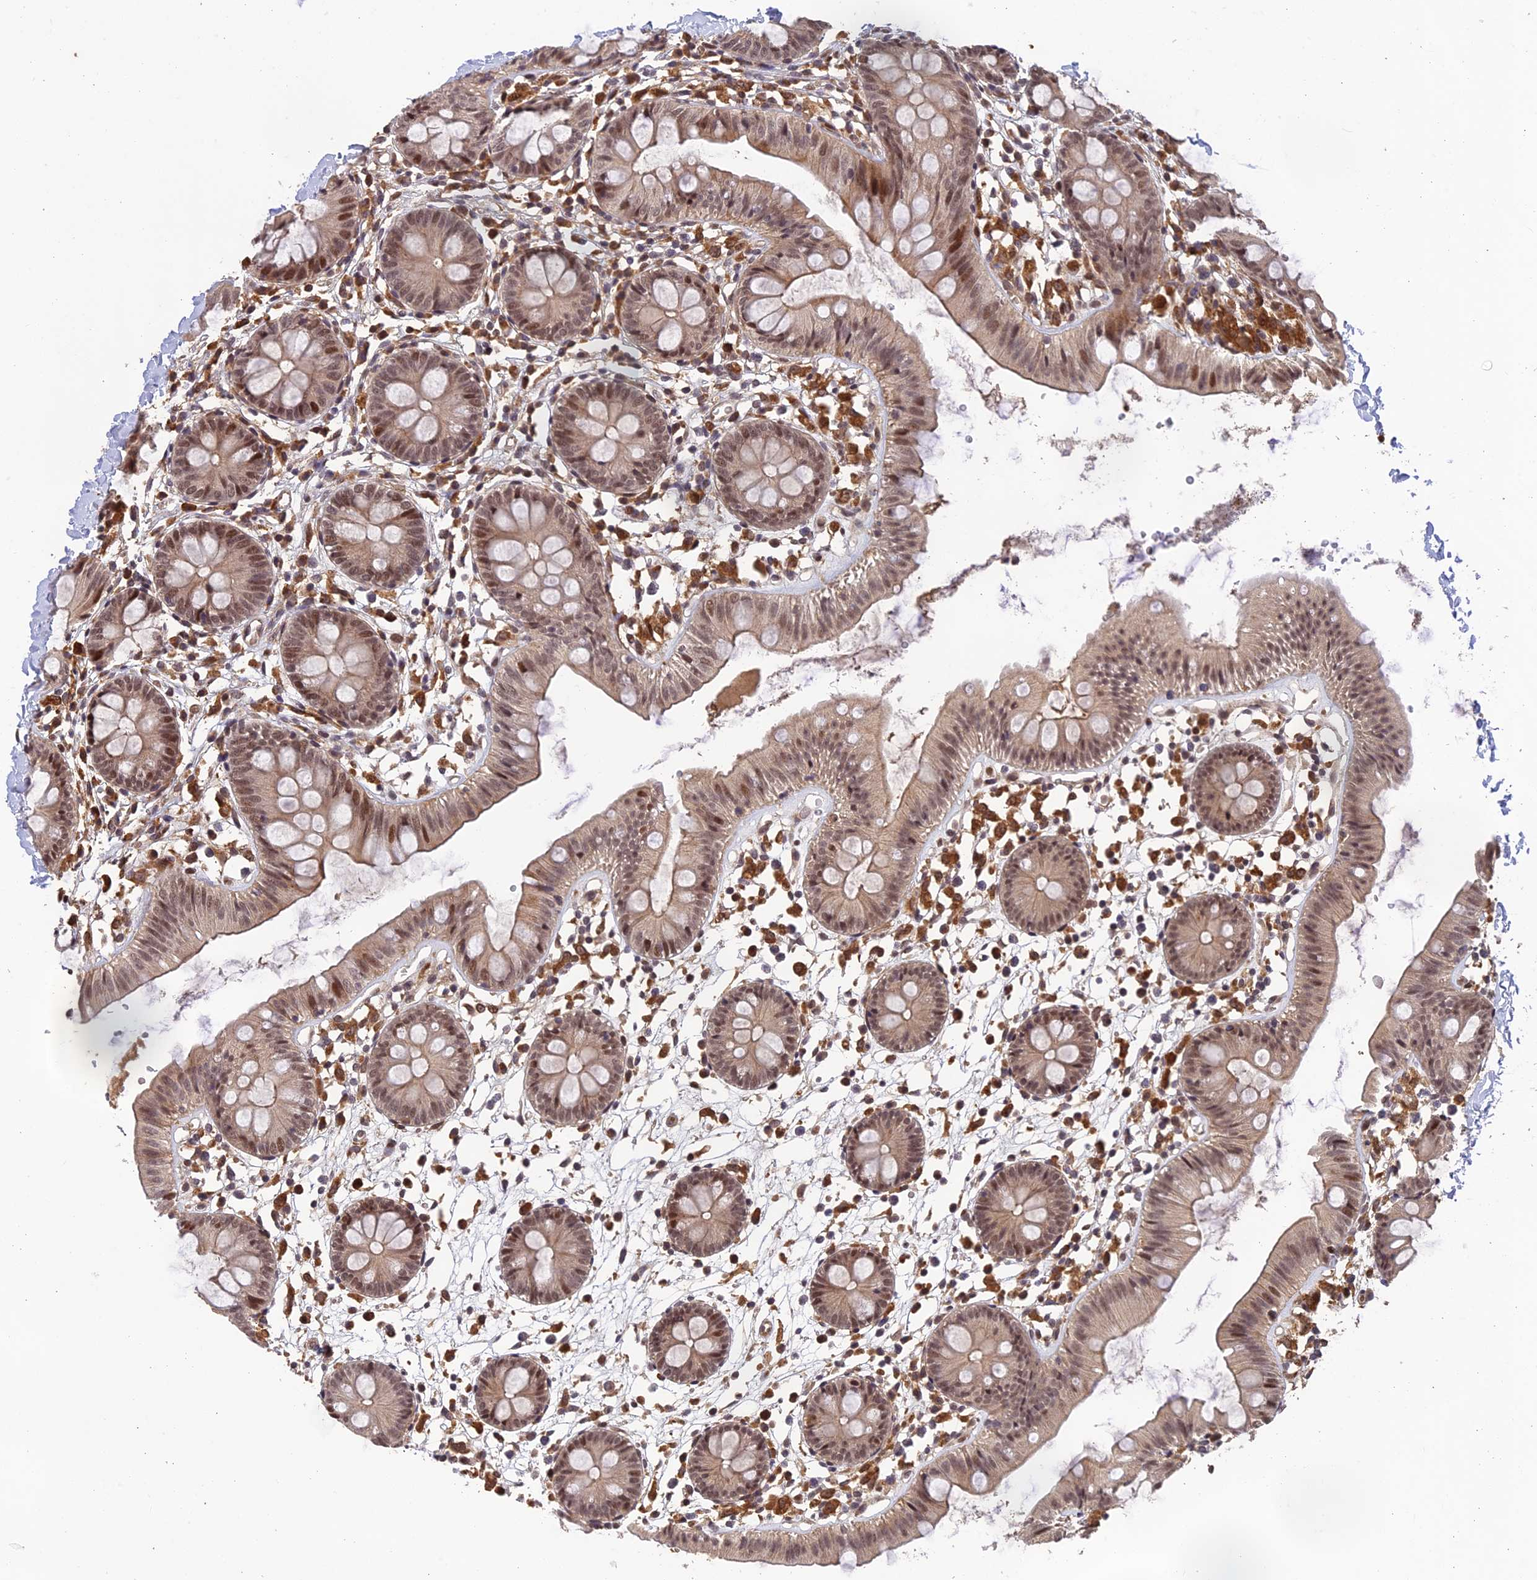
{"staining": {"intensity": "moderate", "quantity": ">75%", "location": "cytoplasmic/membranous"}, "tissue": "colon", "cell_type": "Endothelial cells", "image_type": "normal", "snomed": [{"axis": "morphology", "description": "Normal tissue, NOS"}, {"axis": "topography", "description": "Colon"}], "caption": "The micrograph exhibits immunohistochemical staining of normal colon. There is moderate cytoplasmic/membranous positivity is appreciated in about >75% of endothelial cells. Ihc stains the protein of interest in brown and the nuclei are stained blue.", "gene": "OSBPL1A", "patient": {"sex": "male", "age": 56}}